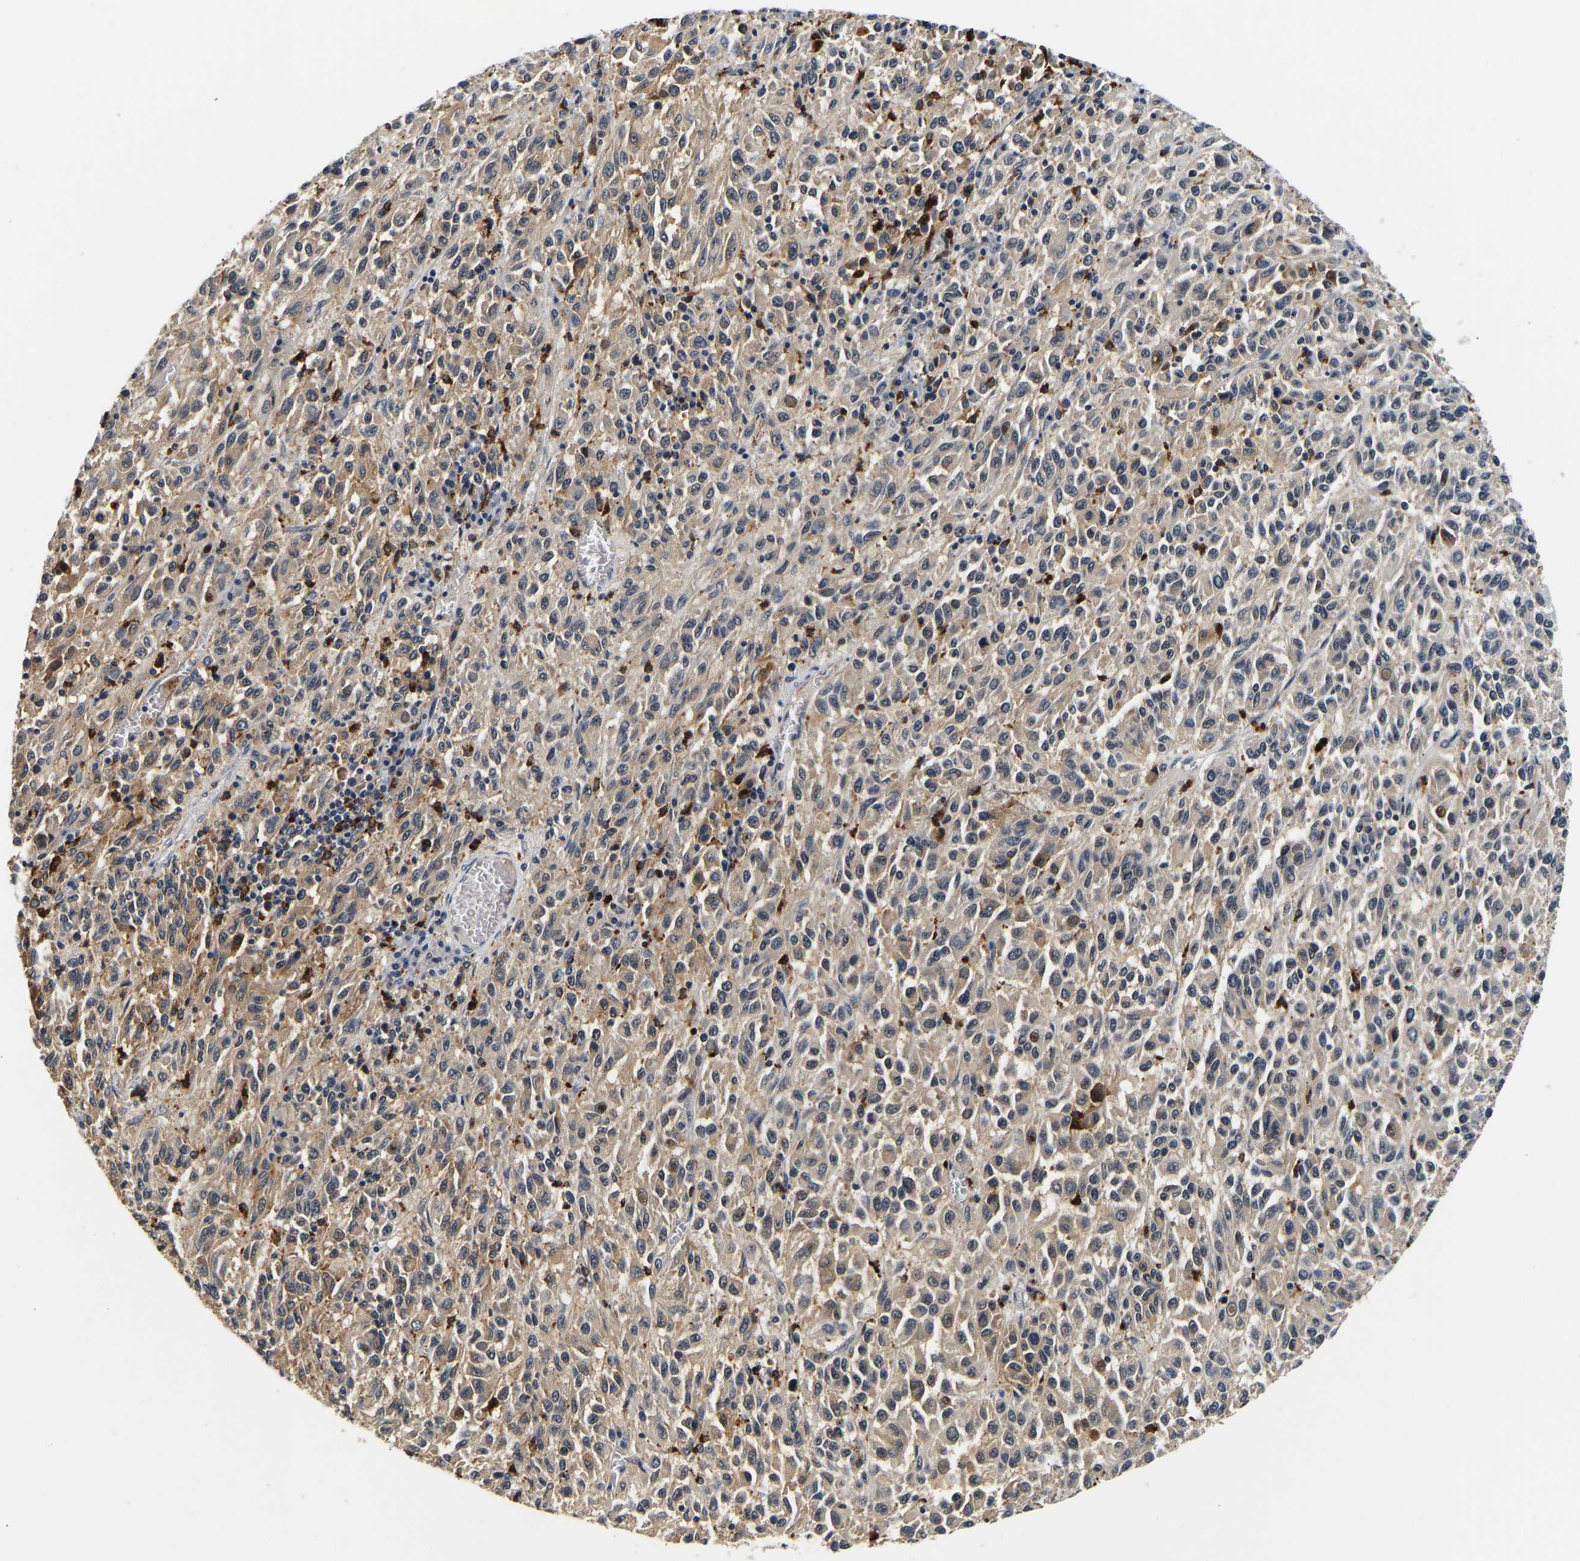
{"staining": {"intensity": "weak", "quantity": ">75%", "location": "cytoplasmic/membranous"}, "tissue": "melanoma", "cell_type": "Tumor cells", "image_type": "cancer", "snomed": [{"axis": "morphology", "description": "Malignant melanoma, Metastatic site"}, {"axis": "topography", "description": "Lung"}], "caption": "DAB (3,3'-diaminobenzidine) immunohistochemical staining of human malignant melanoma (metastatic site) demonstrates weak cytoplasmic/membranous protein expression in about >75% of tumor cells.", "gene": "SMU1", "patient": {"sex": "male", "age": 64}}